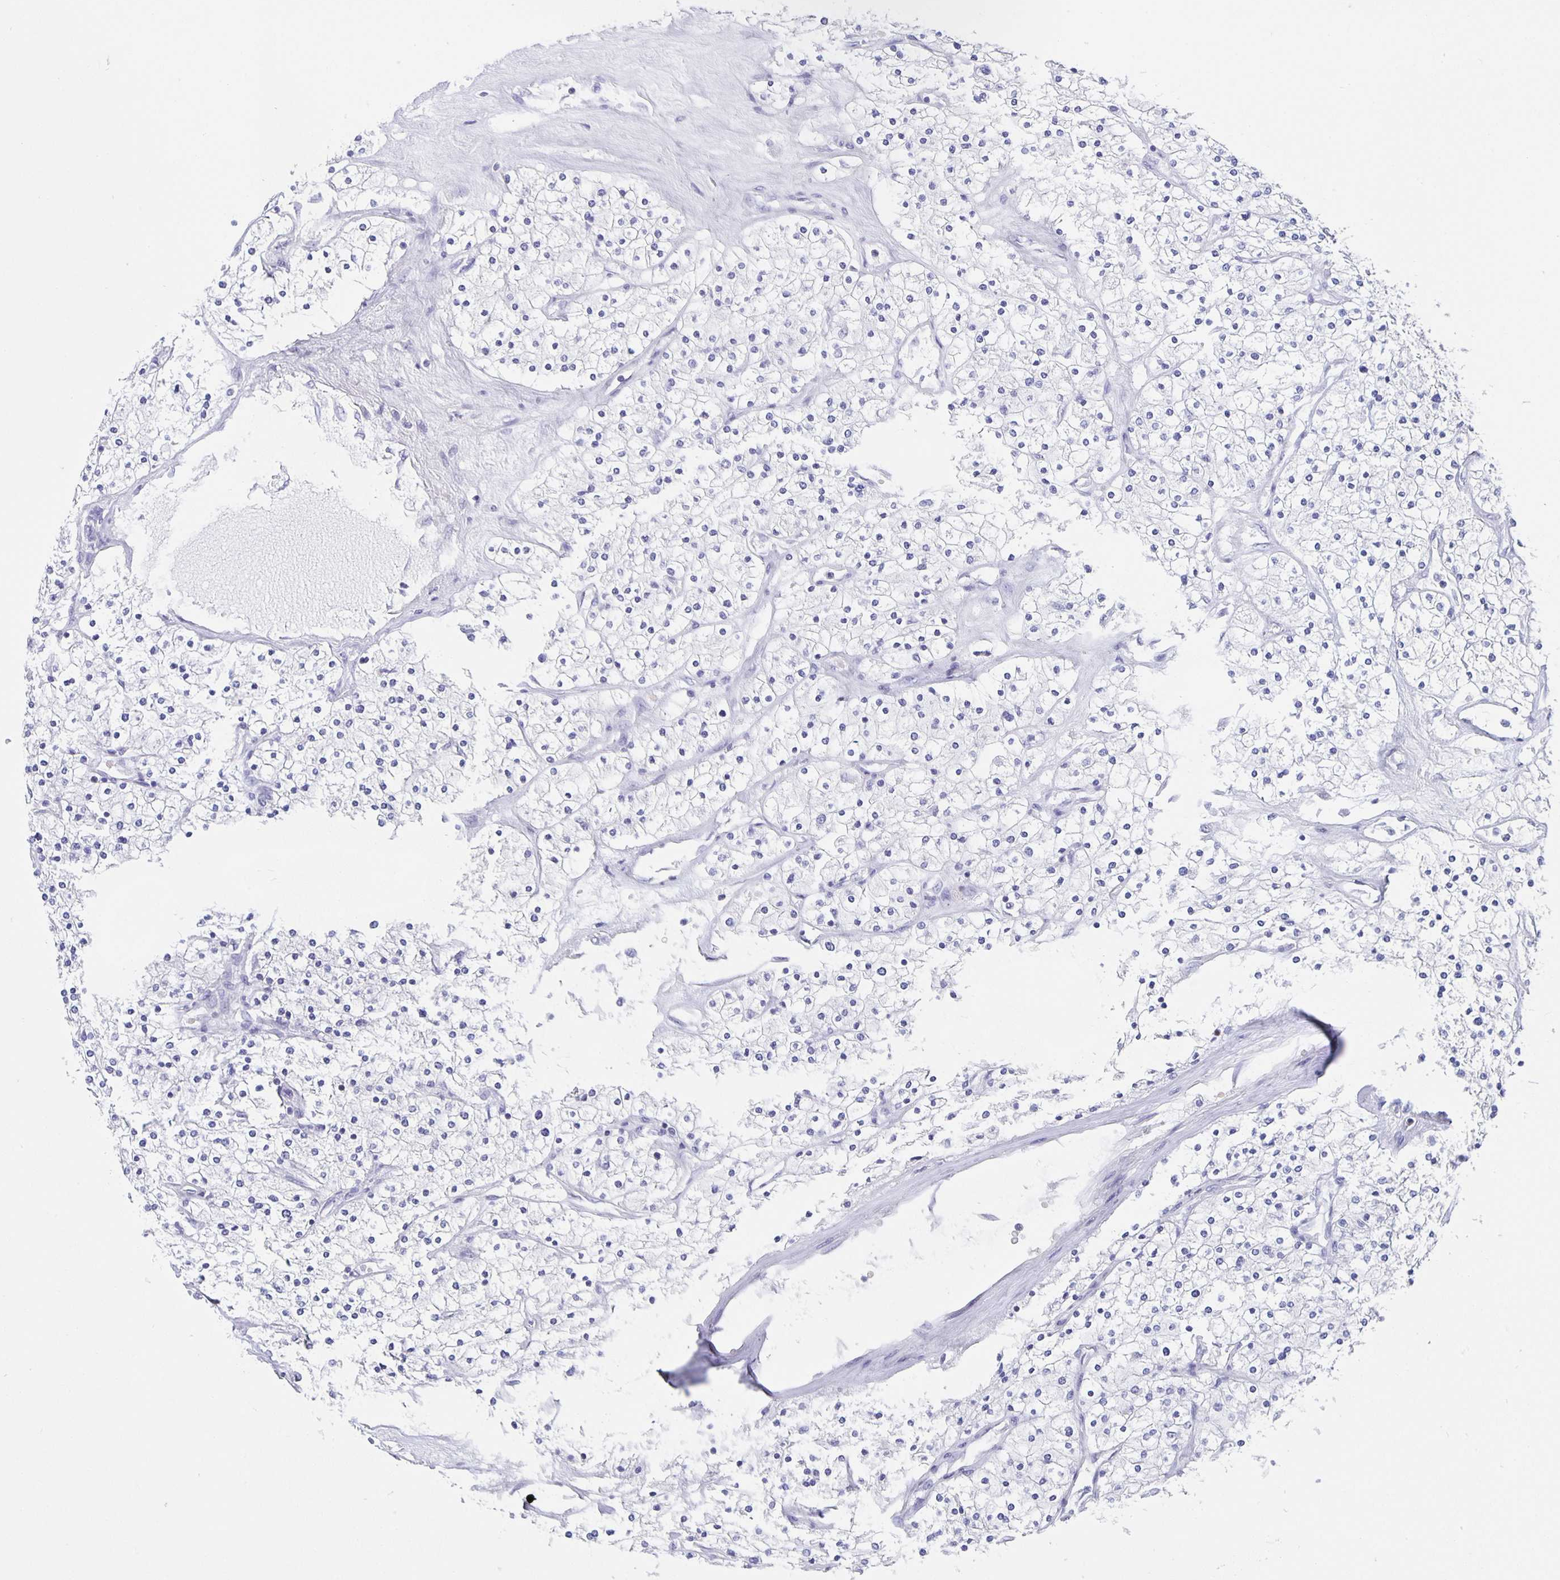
{"staining": {"intensity": "negative", "quantity": "none", "location": "none"}, "tissue": "renal cancer", "cell_type": "Tumor cells", "image_type": "cancer", "snomed": [{"axis": "morphology", "description": "Adenocarcinoma, NOS"}, {"axis": "topography", "description": "Kidney"}], "caption": "An immunohistochemistry micrograph of renal cancer (adenocarcinoma) is shown. There is no staining in tumor cells of renal cancer (adenocarcinoma).", "gene": "SATB2", "patient": {"sex": "male", "age": 80}}